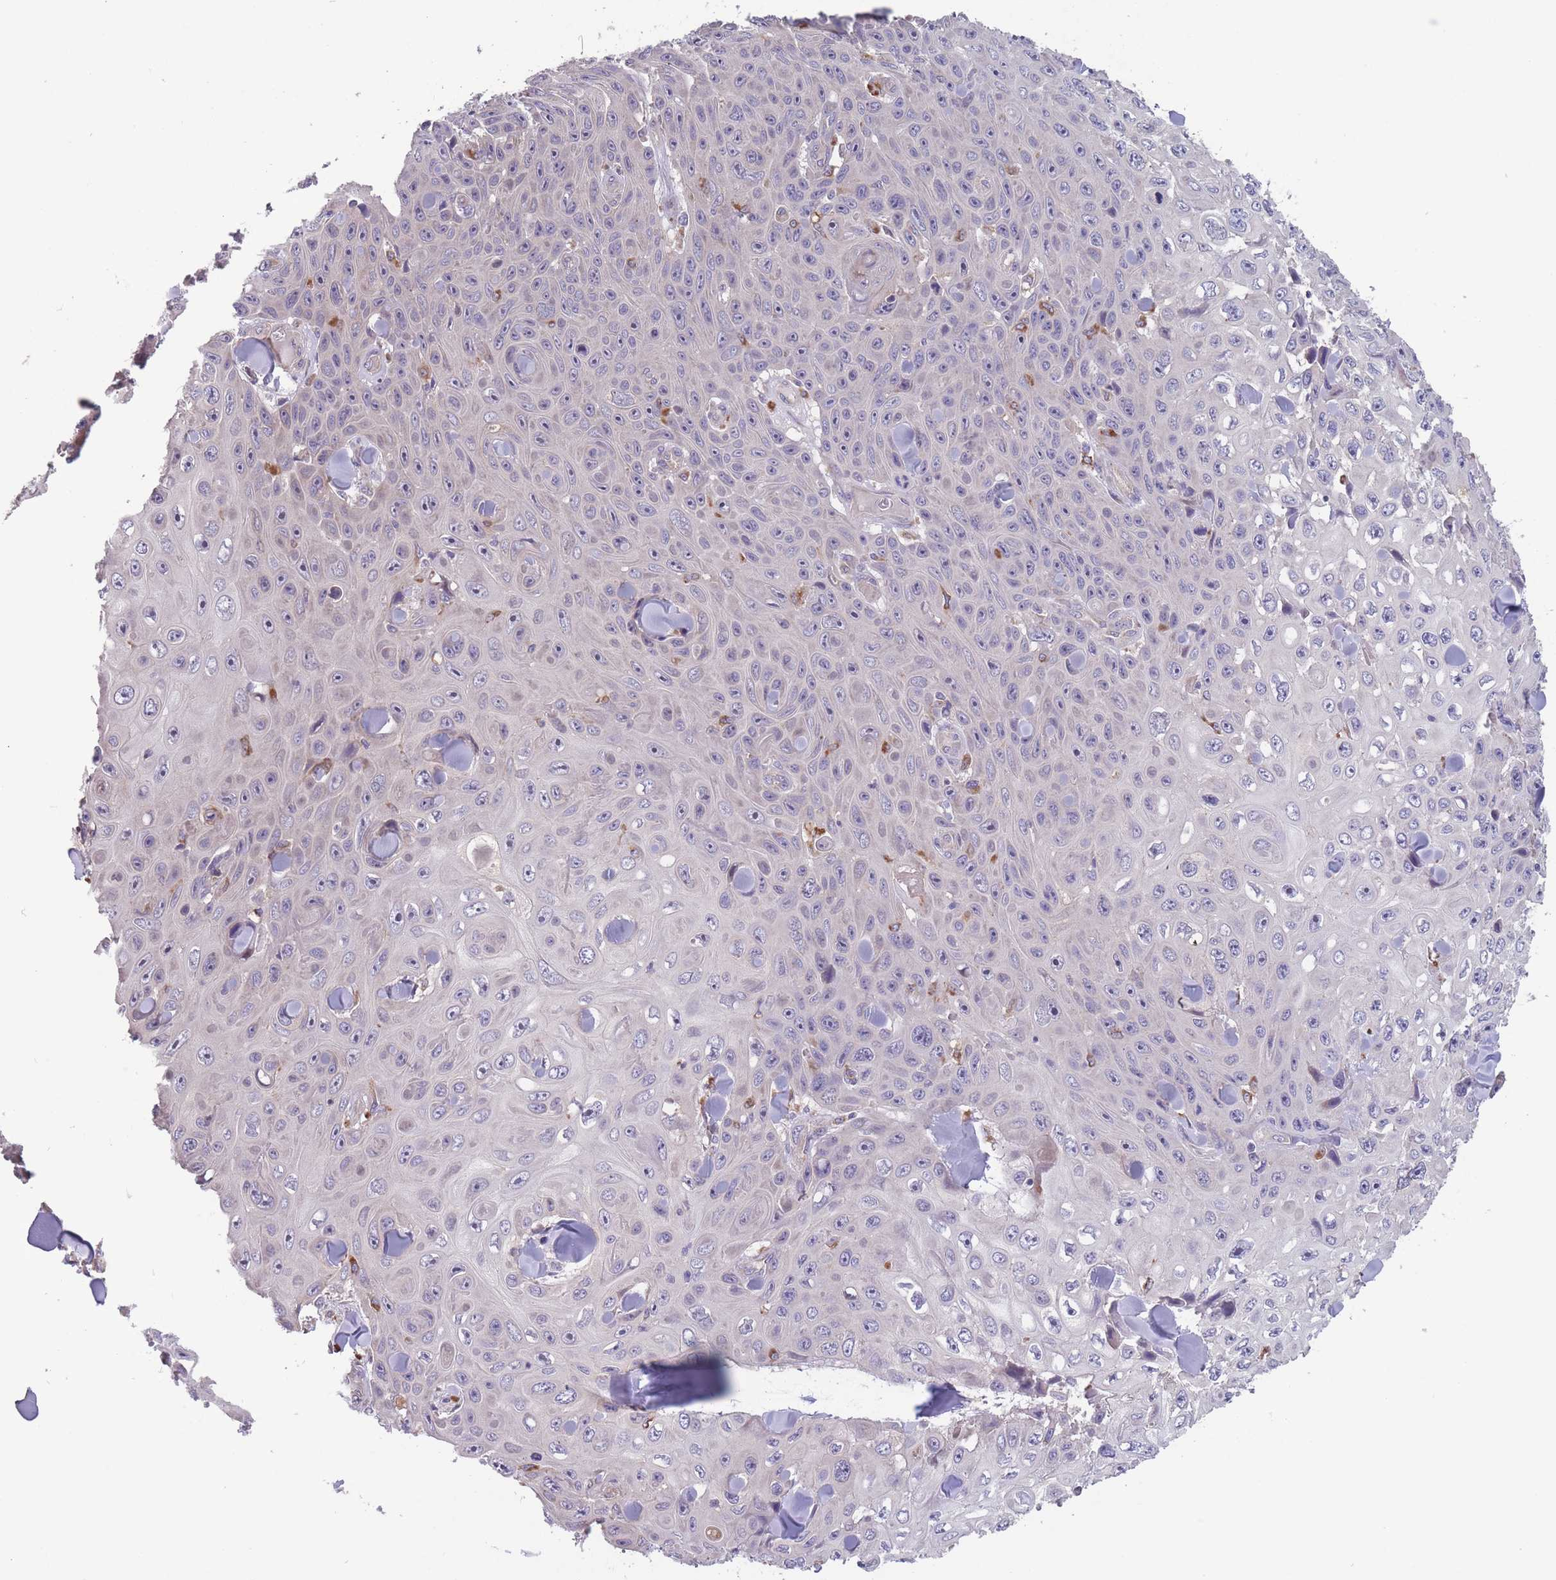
{"staining": {"intensity": "negative", "quantity": "none", "location": "none"}, "tissue": "skin cancer", "cell_type": "Tumor cells", "image_type": "cancer", "snomed": [{"axis": "morphology", "description": "Squamous cell carcinoma, NOS"}, {"axis": "topography", "description": "Skin"}], "caption": "The micrograph shows no staining of tumor cells in skin squamous cell carcinoma.", "gene": "ITPKC", "patient": {"sex": "male", "age": 82}}